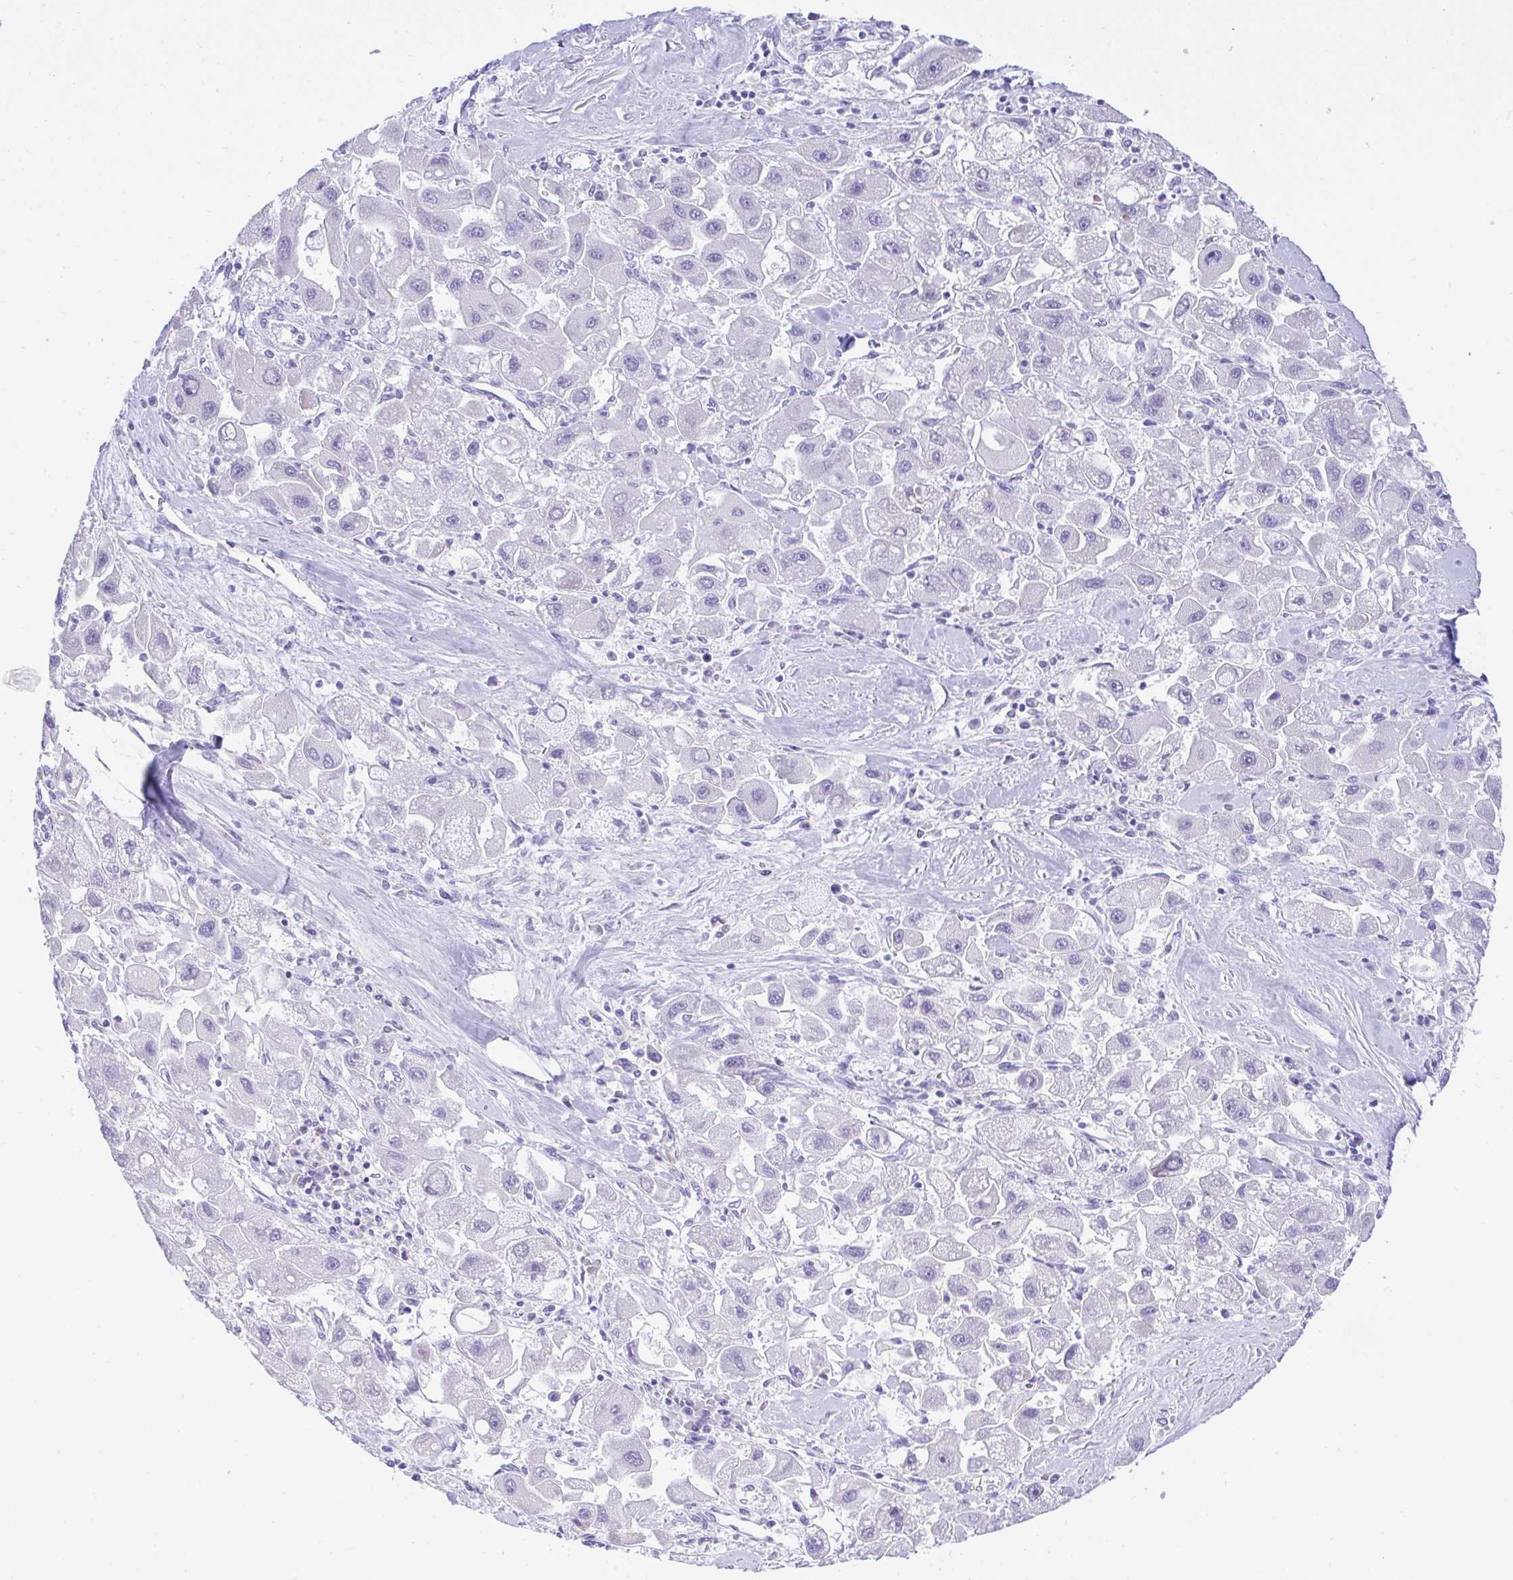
{"staining": {"intensity": "negative", "quantity": "none", "location": "none"}, "tissue": "liver cancer", "cell_type": "Tumor cells", "image_type": "cancer", "snomed": [{"axis": "morphology", "description": "Carcinoma, Hepatocellular, NOS"}, {"axis": "topography", "description": "Liver"}], "caption": "Immunohistochemical staining of liver cancer (hepatocellular carcinoma) demonstrates no significant positivity in tumor cells.", "gene": "SEL1L2", "patient": {"sex": "male", "age": 24}}